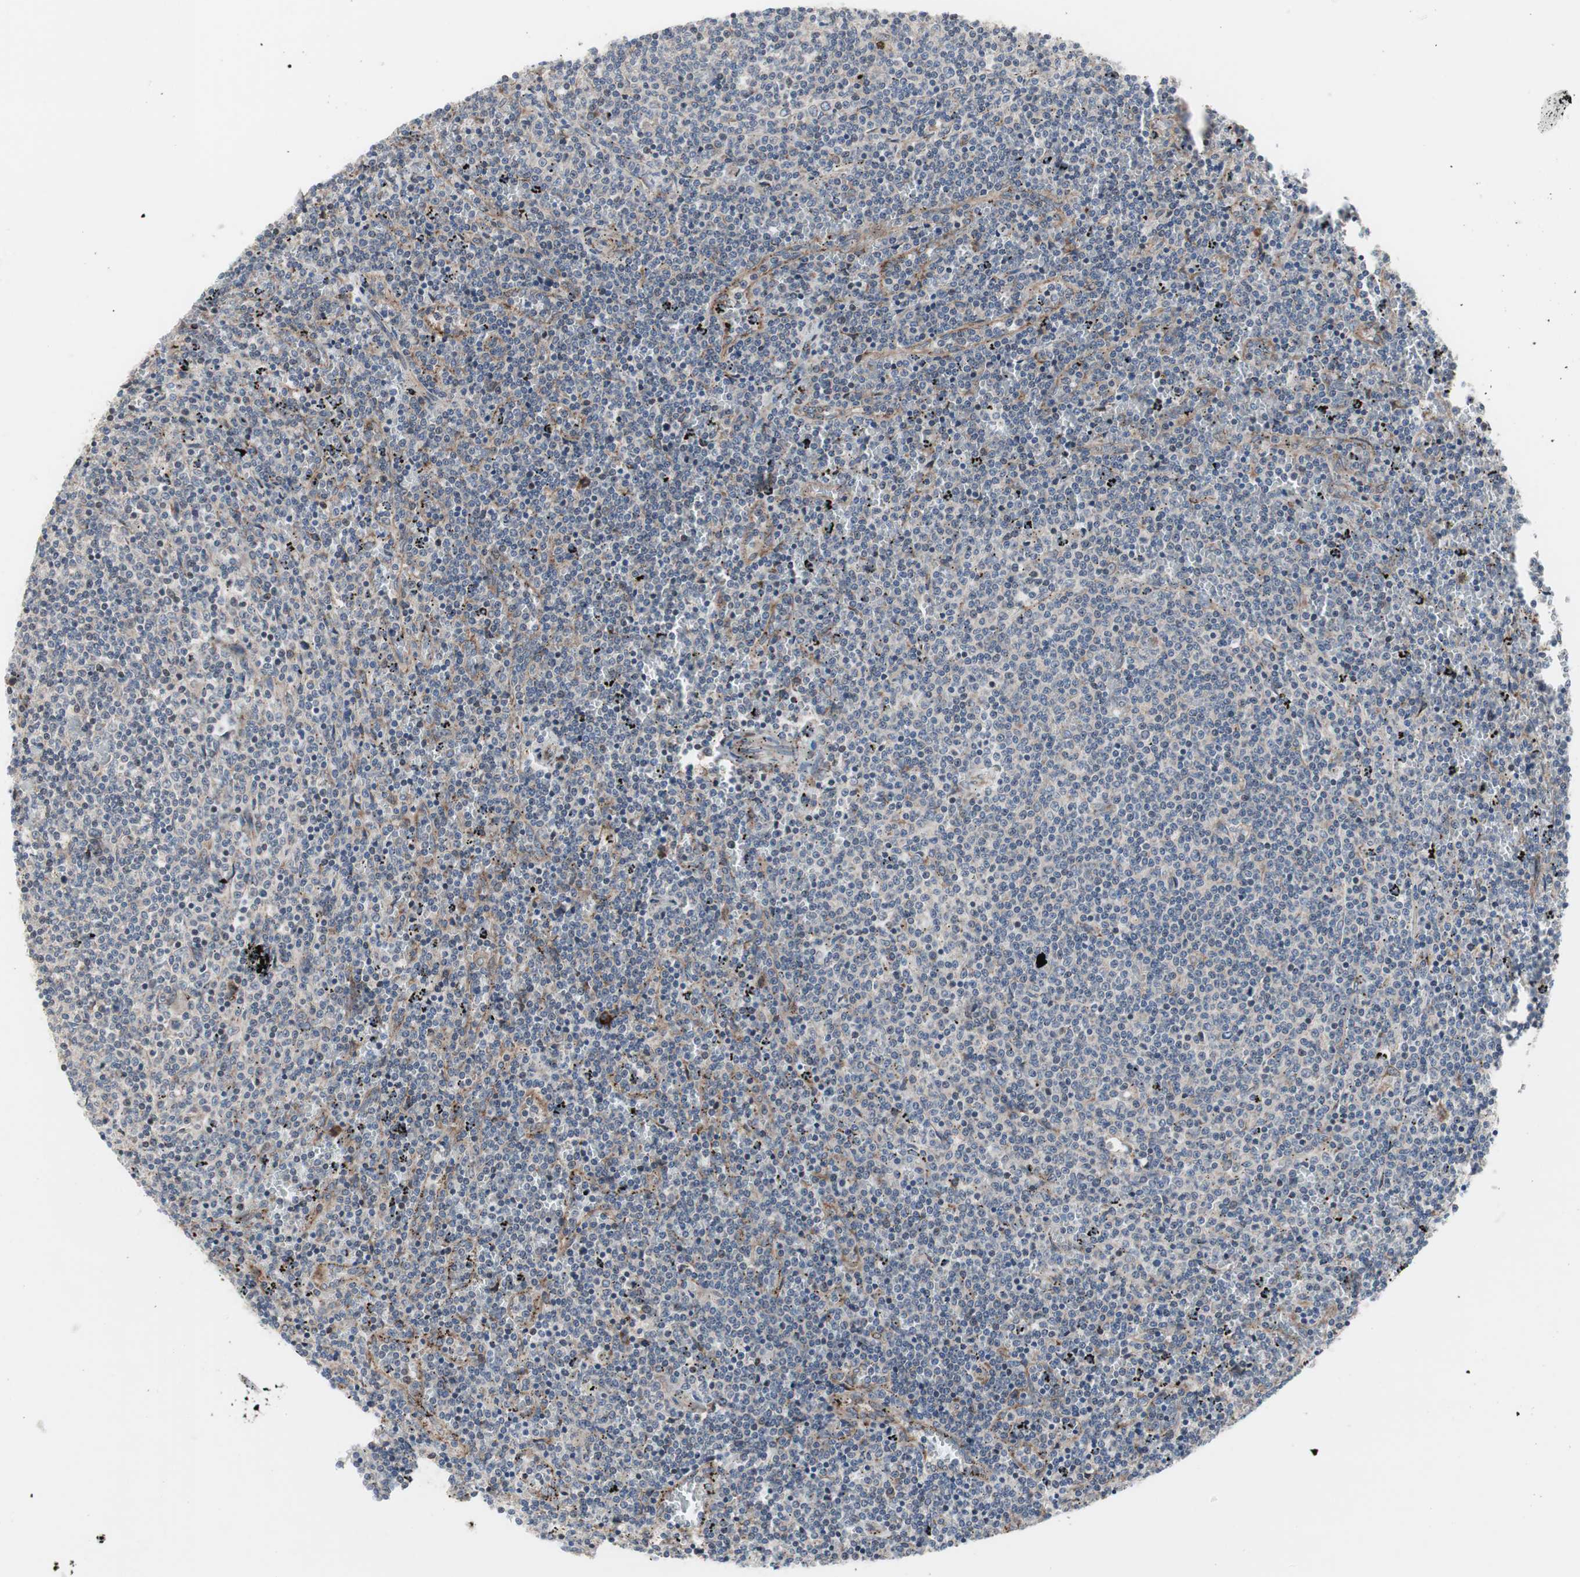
{"staining": {"intensity": "negative", "quantity": "none", "location": "none"}, "tissue": "lymphoma", "cell_type": "Tumor cells", "image_type": "cancer", "snomed": [{"axis": "morphology", "description": "Malignant lymphoma, non-Hodgkin's type, Low grade"}, {"axis": "topography", "description": "Spleen"}], "caption": "Protein analysis of lymphoma exhibits no significant positivity in tumor cells.", "gene": "KANSL1", "patient": {"sex": "female", "age": 50}}